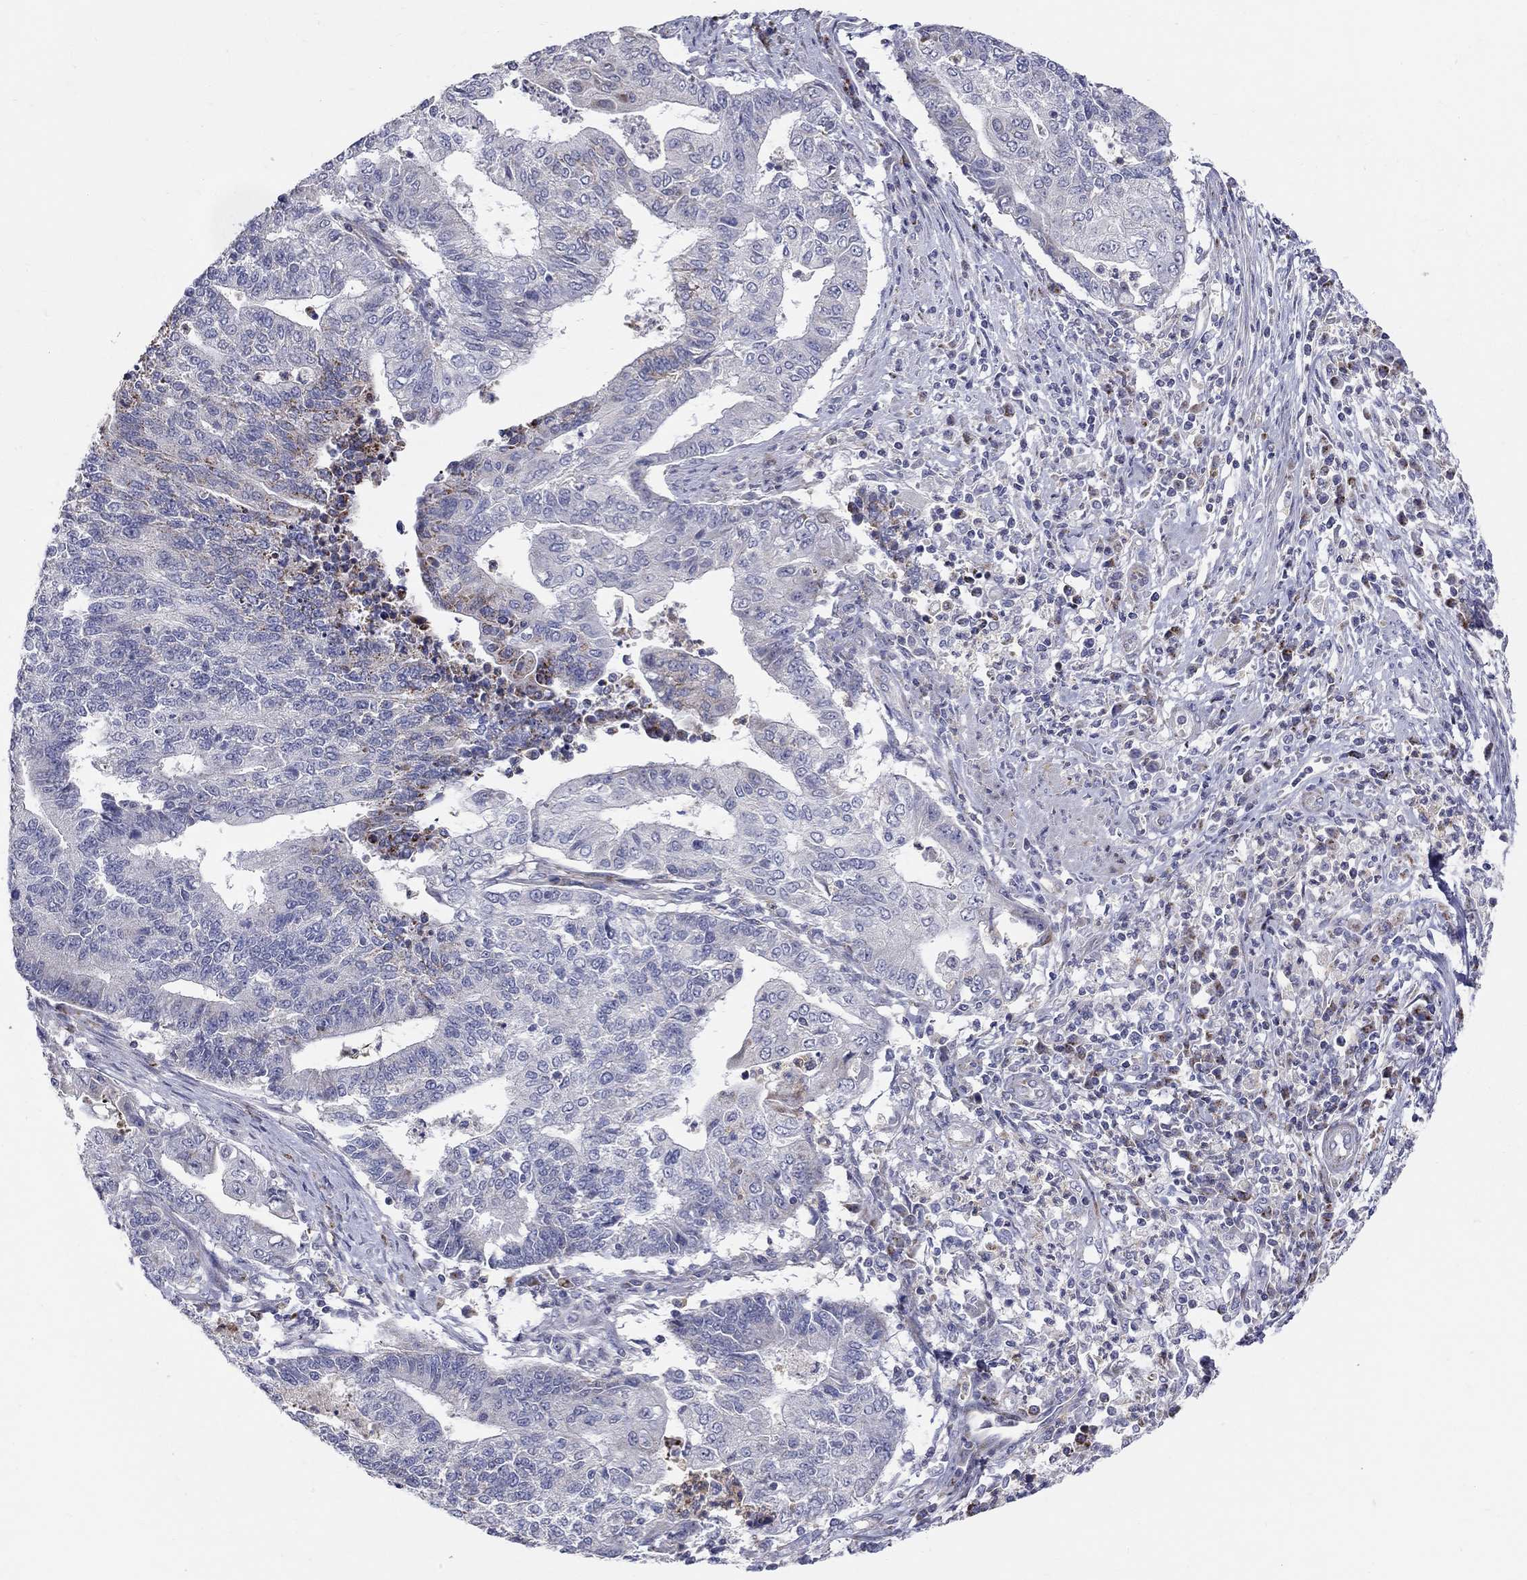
{"staining": {"intensity": "moderate", "quantity": "<25%", "location": "cytoplasmic/membranous"}, "tissue": "endometrial cancer", "cell_type": "Tumor cells", "image_type": "cancer", "snomed": [{"axis": "morphology", "description": "Adenocarcinoma, NOS"}, {"axis": "topography", "description": "Uterus"}, {"axis": "topography", "description": "Endometrium"}], "caption": "A photomicrograph of endometrial adenocarcinoma stained for a protein exhibits moderate cytoplasmic/membranous brown staining in tumor cells.", "gene": "HMX2", "patient": {"sex": "female", "age": 54}}